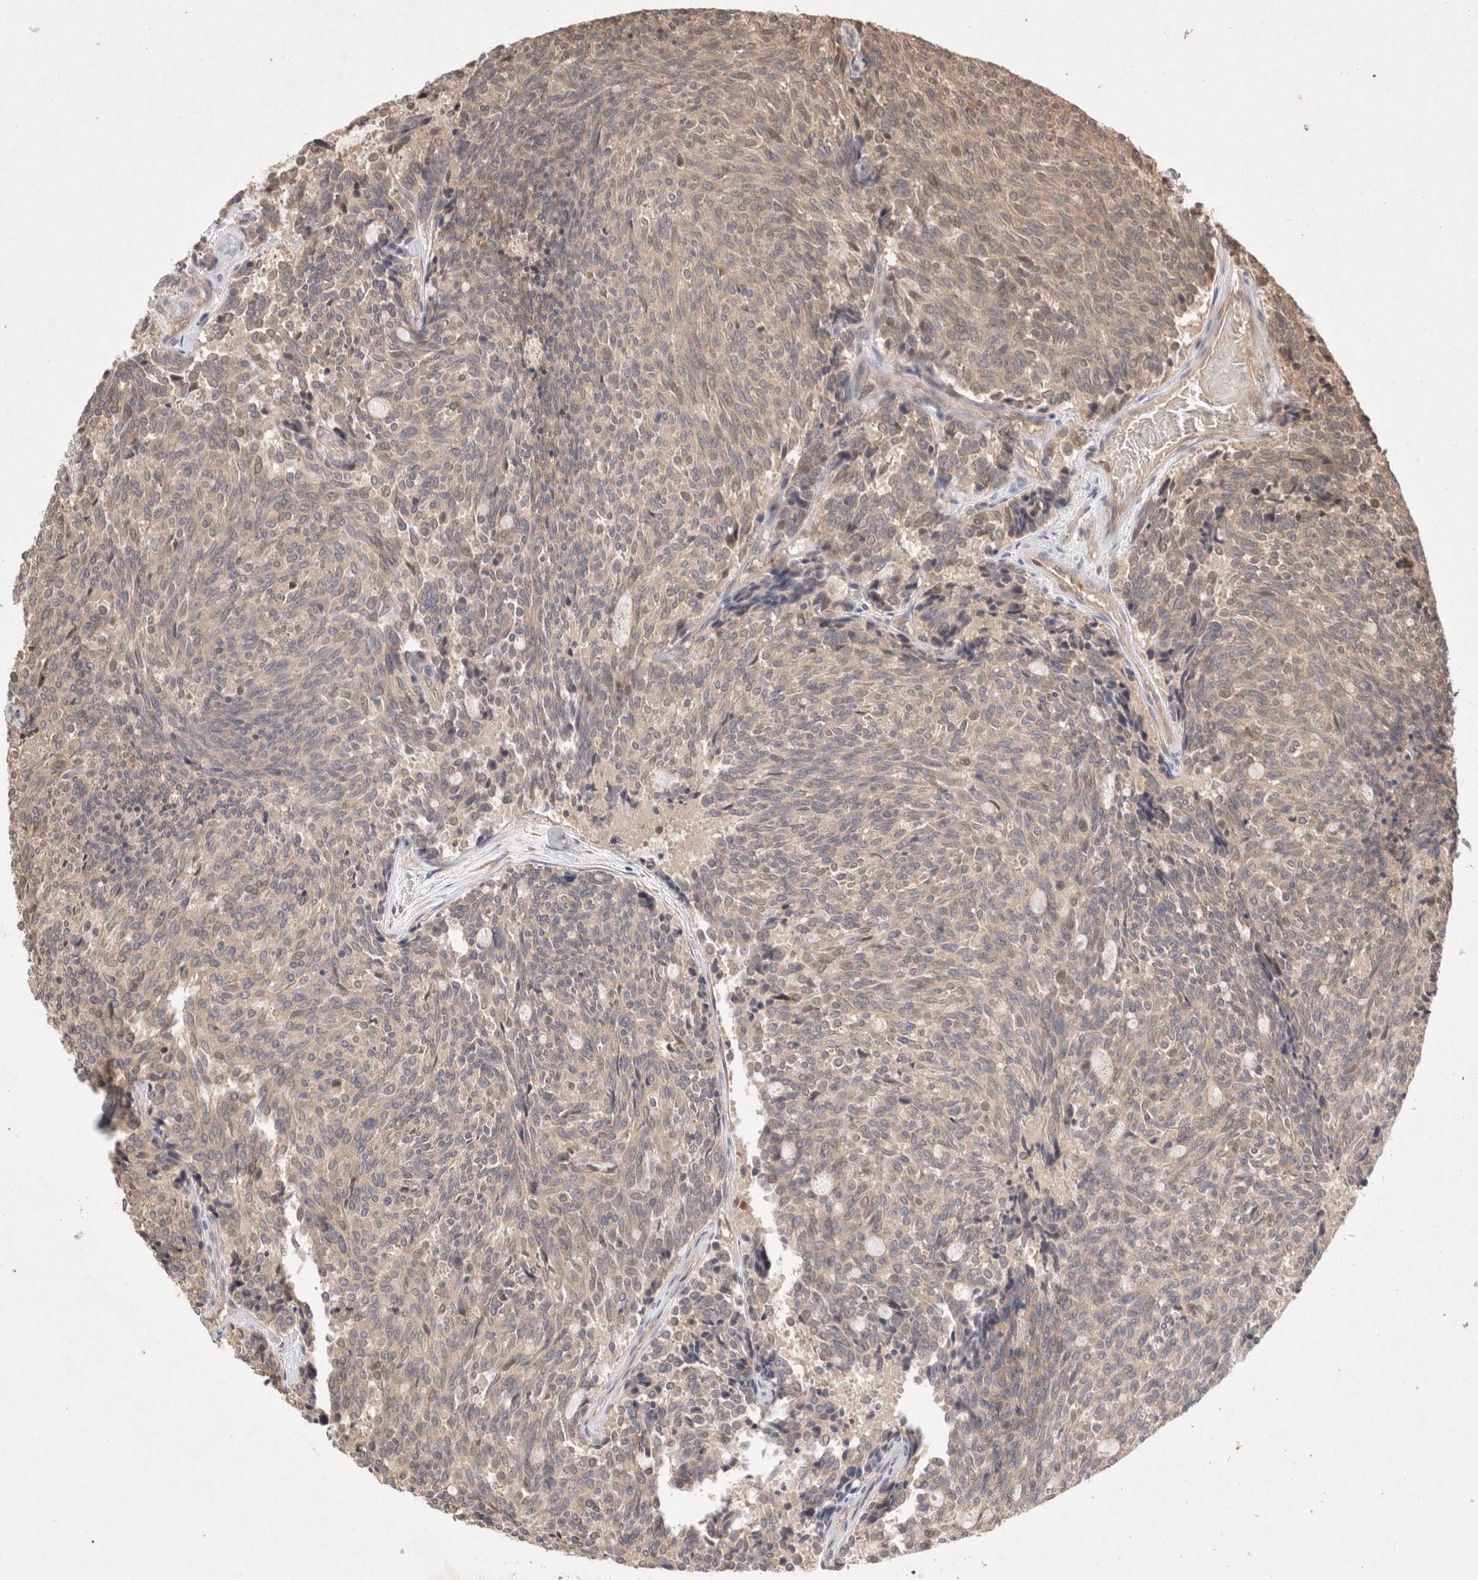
{"staining": {"intensity": "weak", "quantity": ">75%", "location": "cytoplasmic/membranous"}, "tissue": "carcinoid", "cell_type": "Tumor cells", "image_type": "cancer", "snomed": [{"axis": "morphology", "description": "Carcinoid, malignant, NOS"}, {"axis": "topography", "description": "Pancreas"}], "caption": "IHC micrograph of neoplastic tissue: carcinoid stained using immunohistochemistry (IHC) demonstrates low levels of weak protein expression localized specifically in the cytoplasmic/membranous of tumor cells, appearing as a cytoplasmic/membranous brown color.", "gene": "KLHL20", "patient": {"sex": "female", "age": 54}}